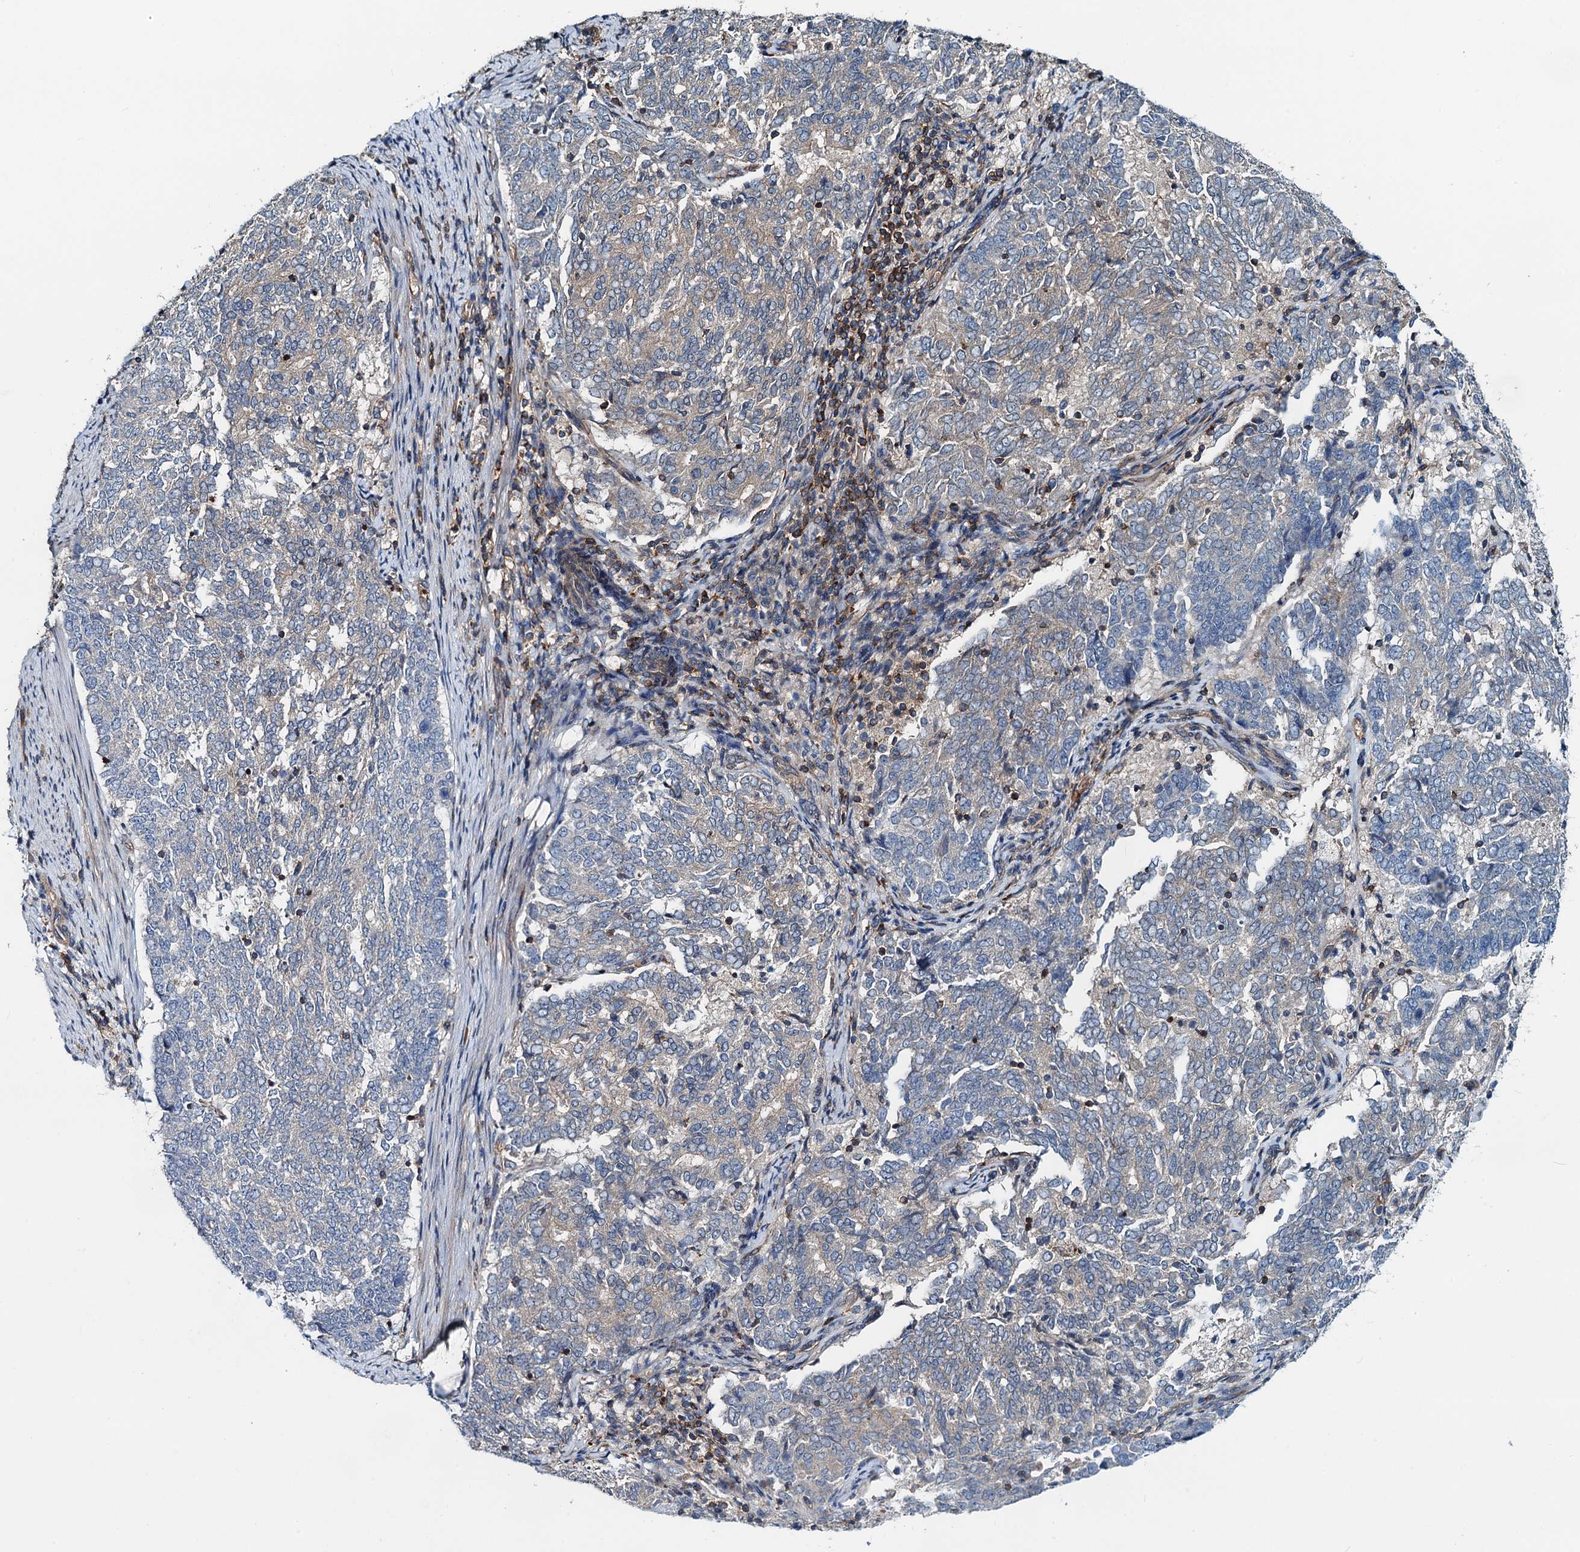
{"staining": {"intensity": "weak", "quantity": "<25%", "location": "cytoplasmic/membranous"}, "tissue": "endometrial cancer", "cell_type": "Tumor cells", "image_type": "cancer", "snomed": [{"axis": "morphology", "description": "Adenocarcinoma, NOS"}, {"axis": "topography", "description": "Endometrium"}], "caption": "High power microscopy micrograph of an immunohistochemistry (IHC) photomicrograph of endometrial cancer (adenocarcinoma), revealing no significant staining in tumor cells. Nuclei are stained in blue.", "gene": "ROGDI", "patient": {"sex": "female", "age": 80}}